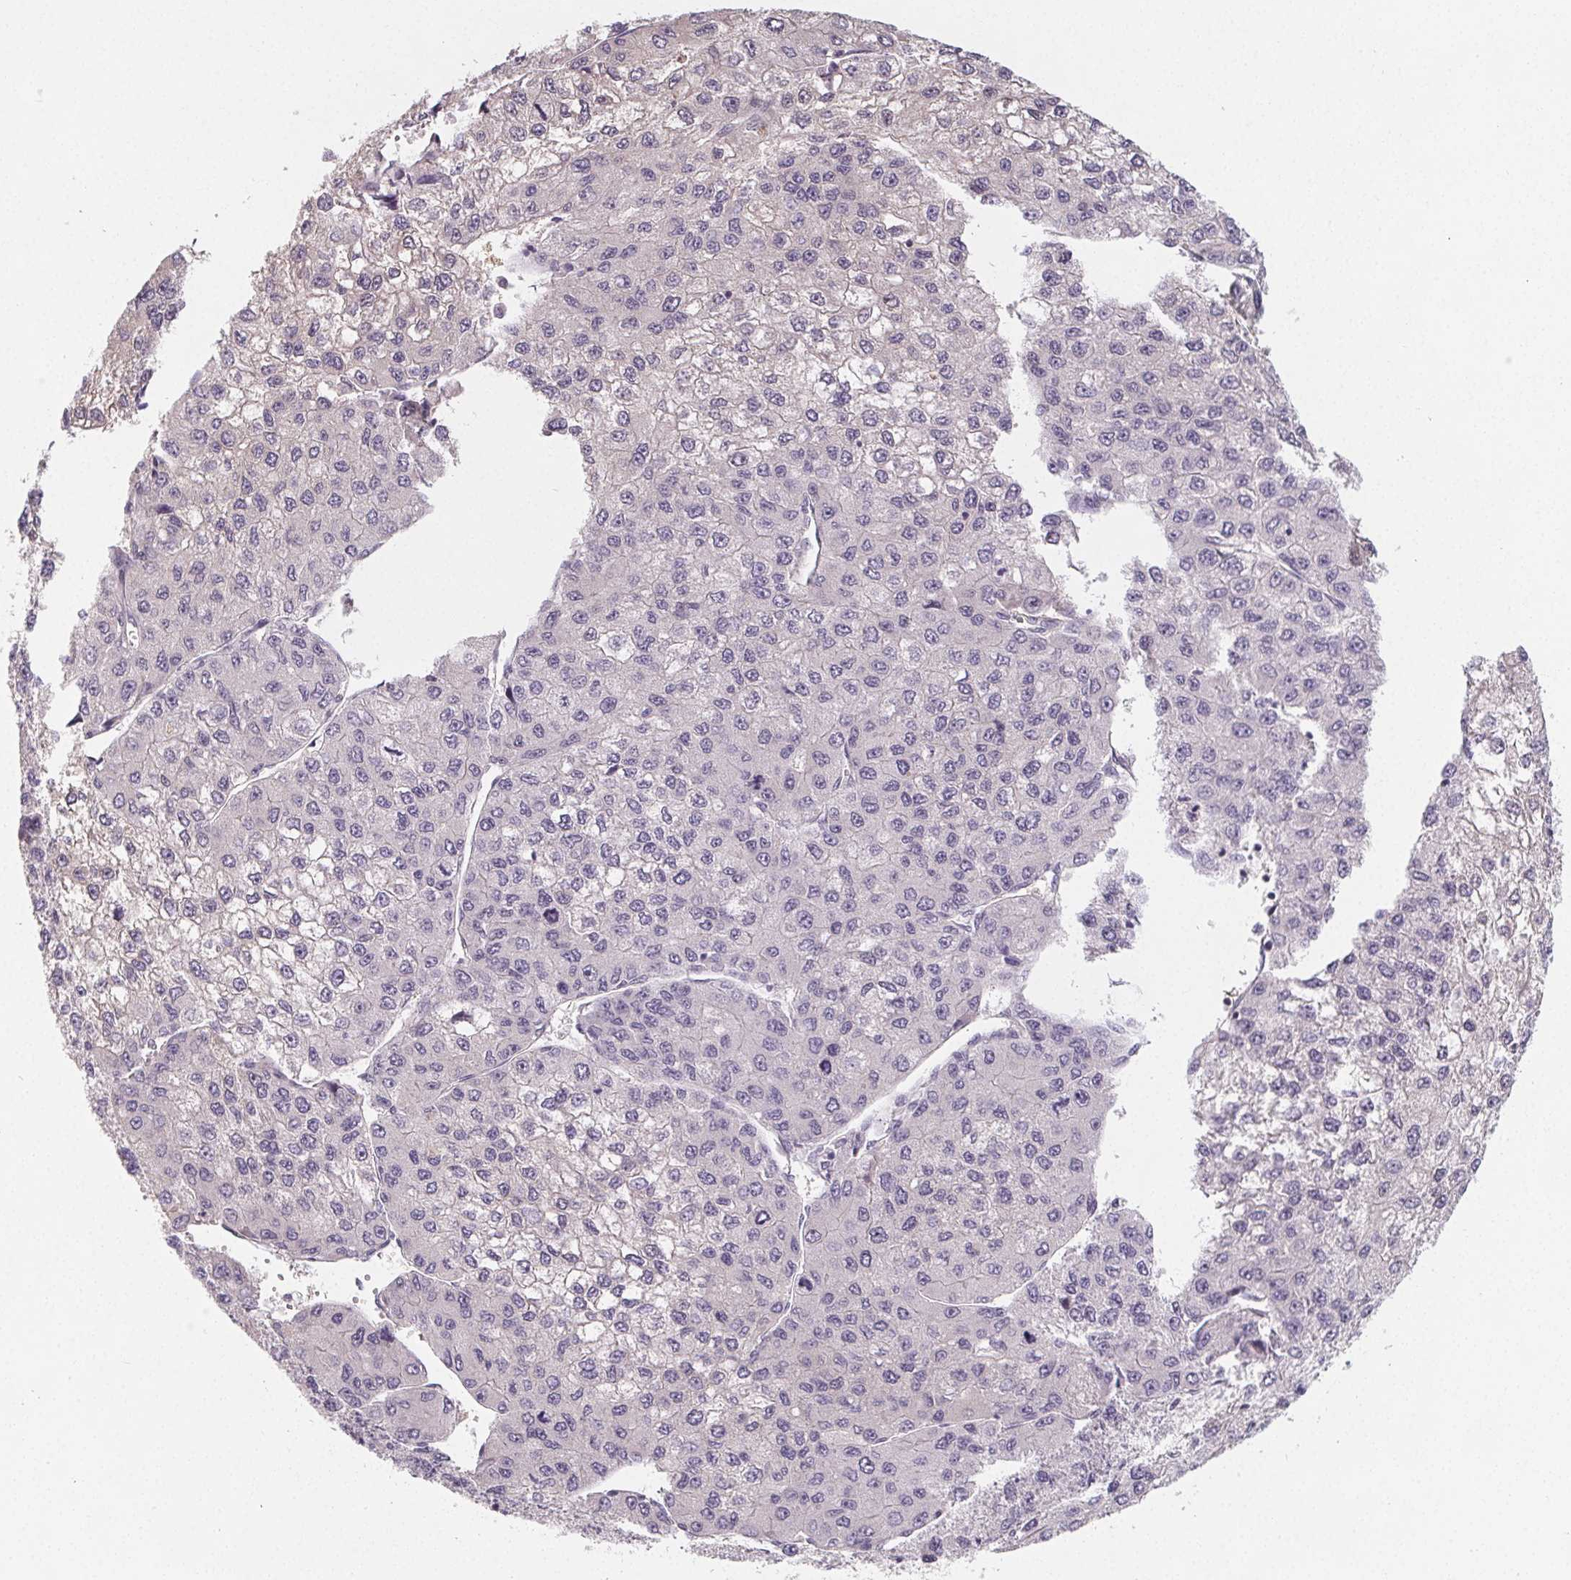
{"staining": {"intensity": "negative", "quantity": "none", "location": "none"}, "tissue": "liver cancer", "cell_type": "Tumor cells", "image_type": "cancer", "snomed": [{"axis": "morphology", "description": "Carcinoma, Hepatocellular, NOS"}, {"axis": "topography", "description": "Liver"}], "caption": "A high-resolution image shows immunohistochemistry (IHC) staining of hepatocellular carcinoma (liver), which exhibits no significant expression in tumor cells.", "gene": "SLC26A2", "patient": {"sex": "female", "age": 66}}